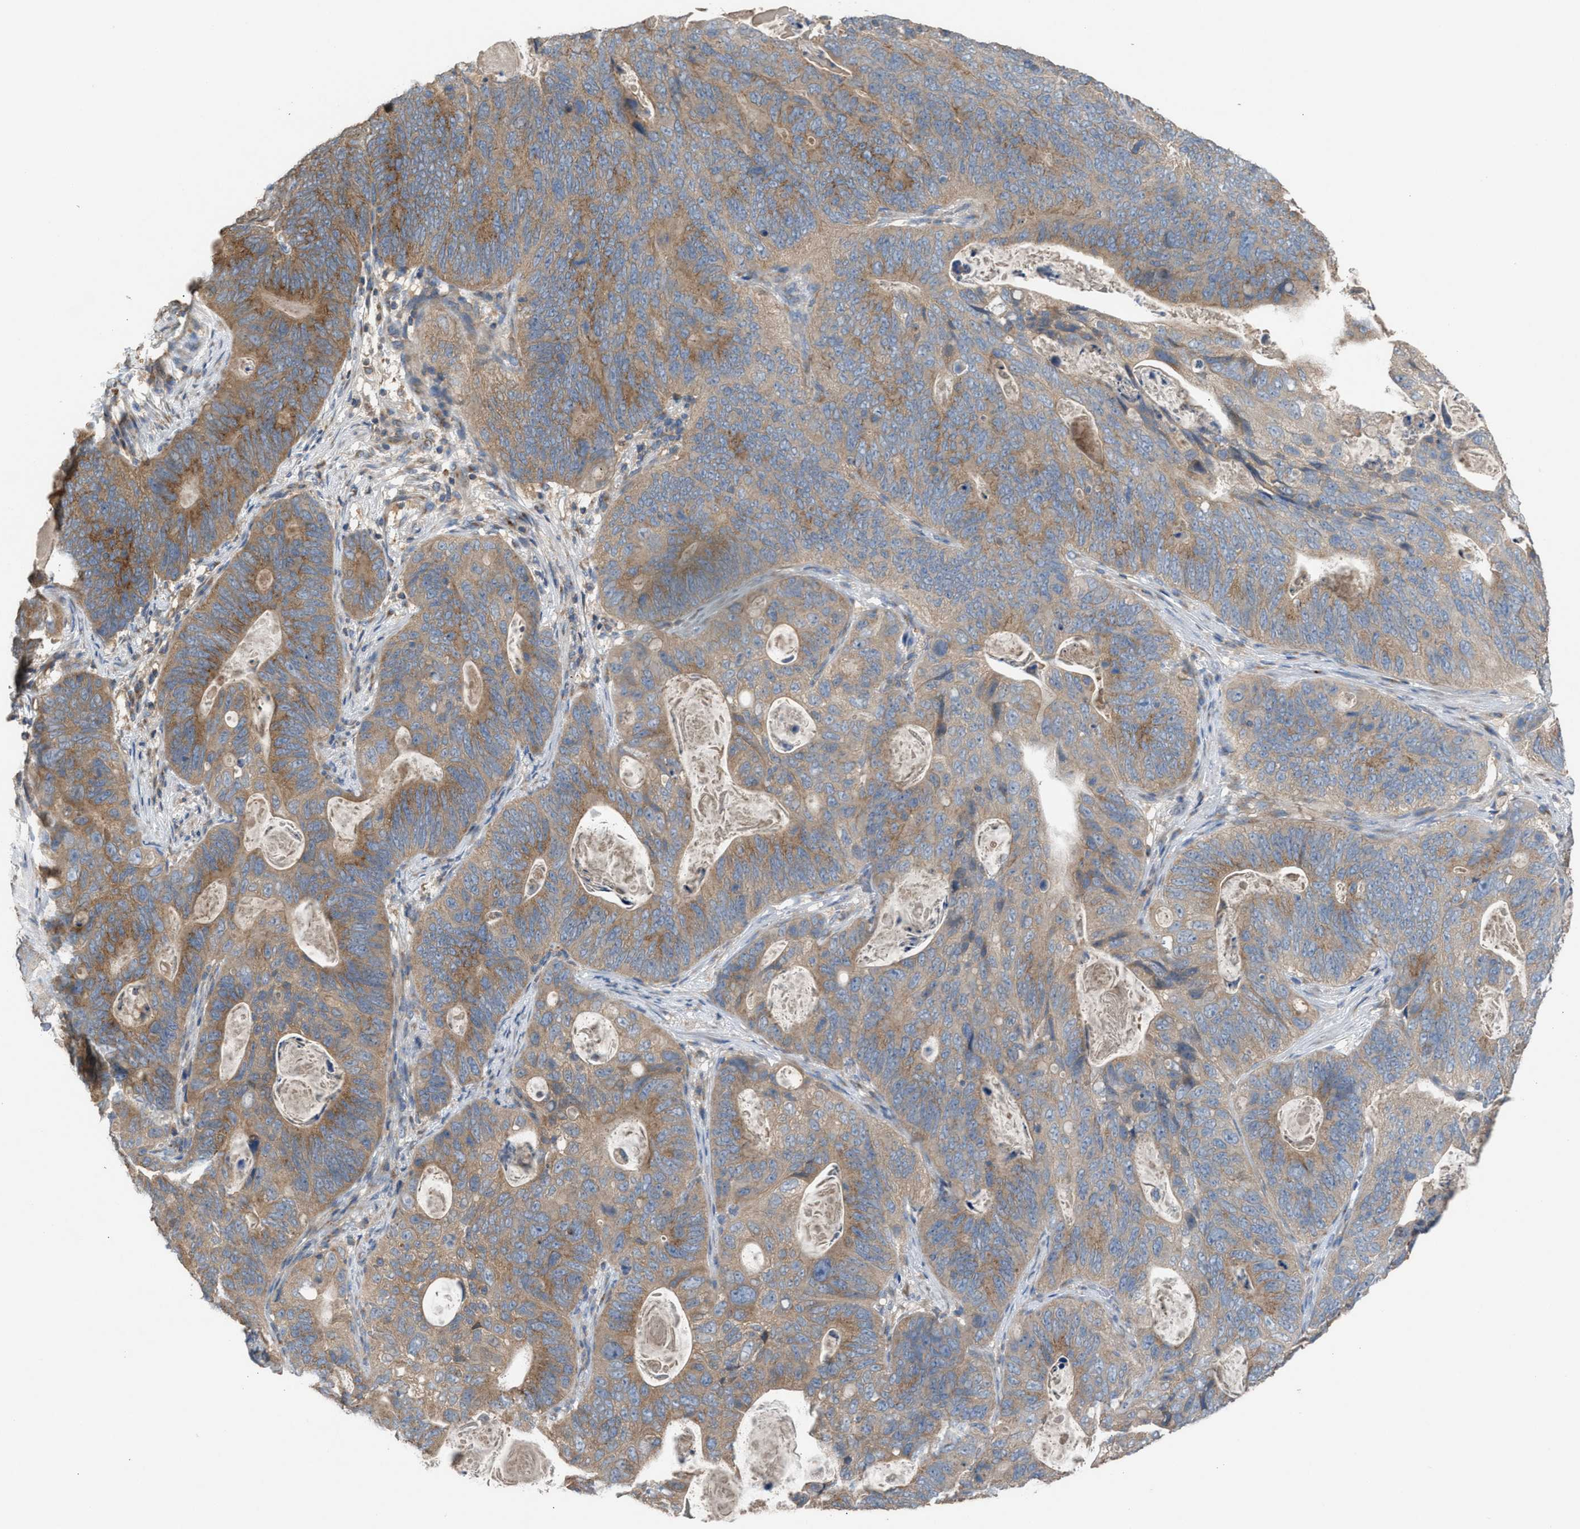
{"staining": {"intensity": "moderate", "quantity": ">75%", "location": "cytoplasmic/membranous"}, "tissue": "stomach cancer", "cell_type": "Tumor cells", "image_type": "cancer", "snomed": [{"axis": "morphology", "description": "Normal tissue, NOS"}, {"axis": "morphology", "description": "Adenocarcinoma, NOS"}, {"axis": "topography", "description": "Stomach"}], "caption": "A medium amount of moderate cytoplasmic/membranous positivity is seen in approximately >75% of tumor cells in stomach adenocarcinoma tissue. (DAB IHC, brown staining for protein, blue staining for nuclei).", "gene": "TPK1", "patient": {"sex": "female", "age": 89}}